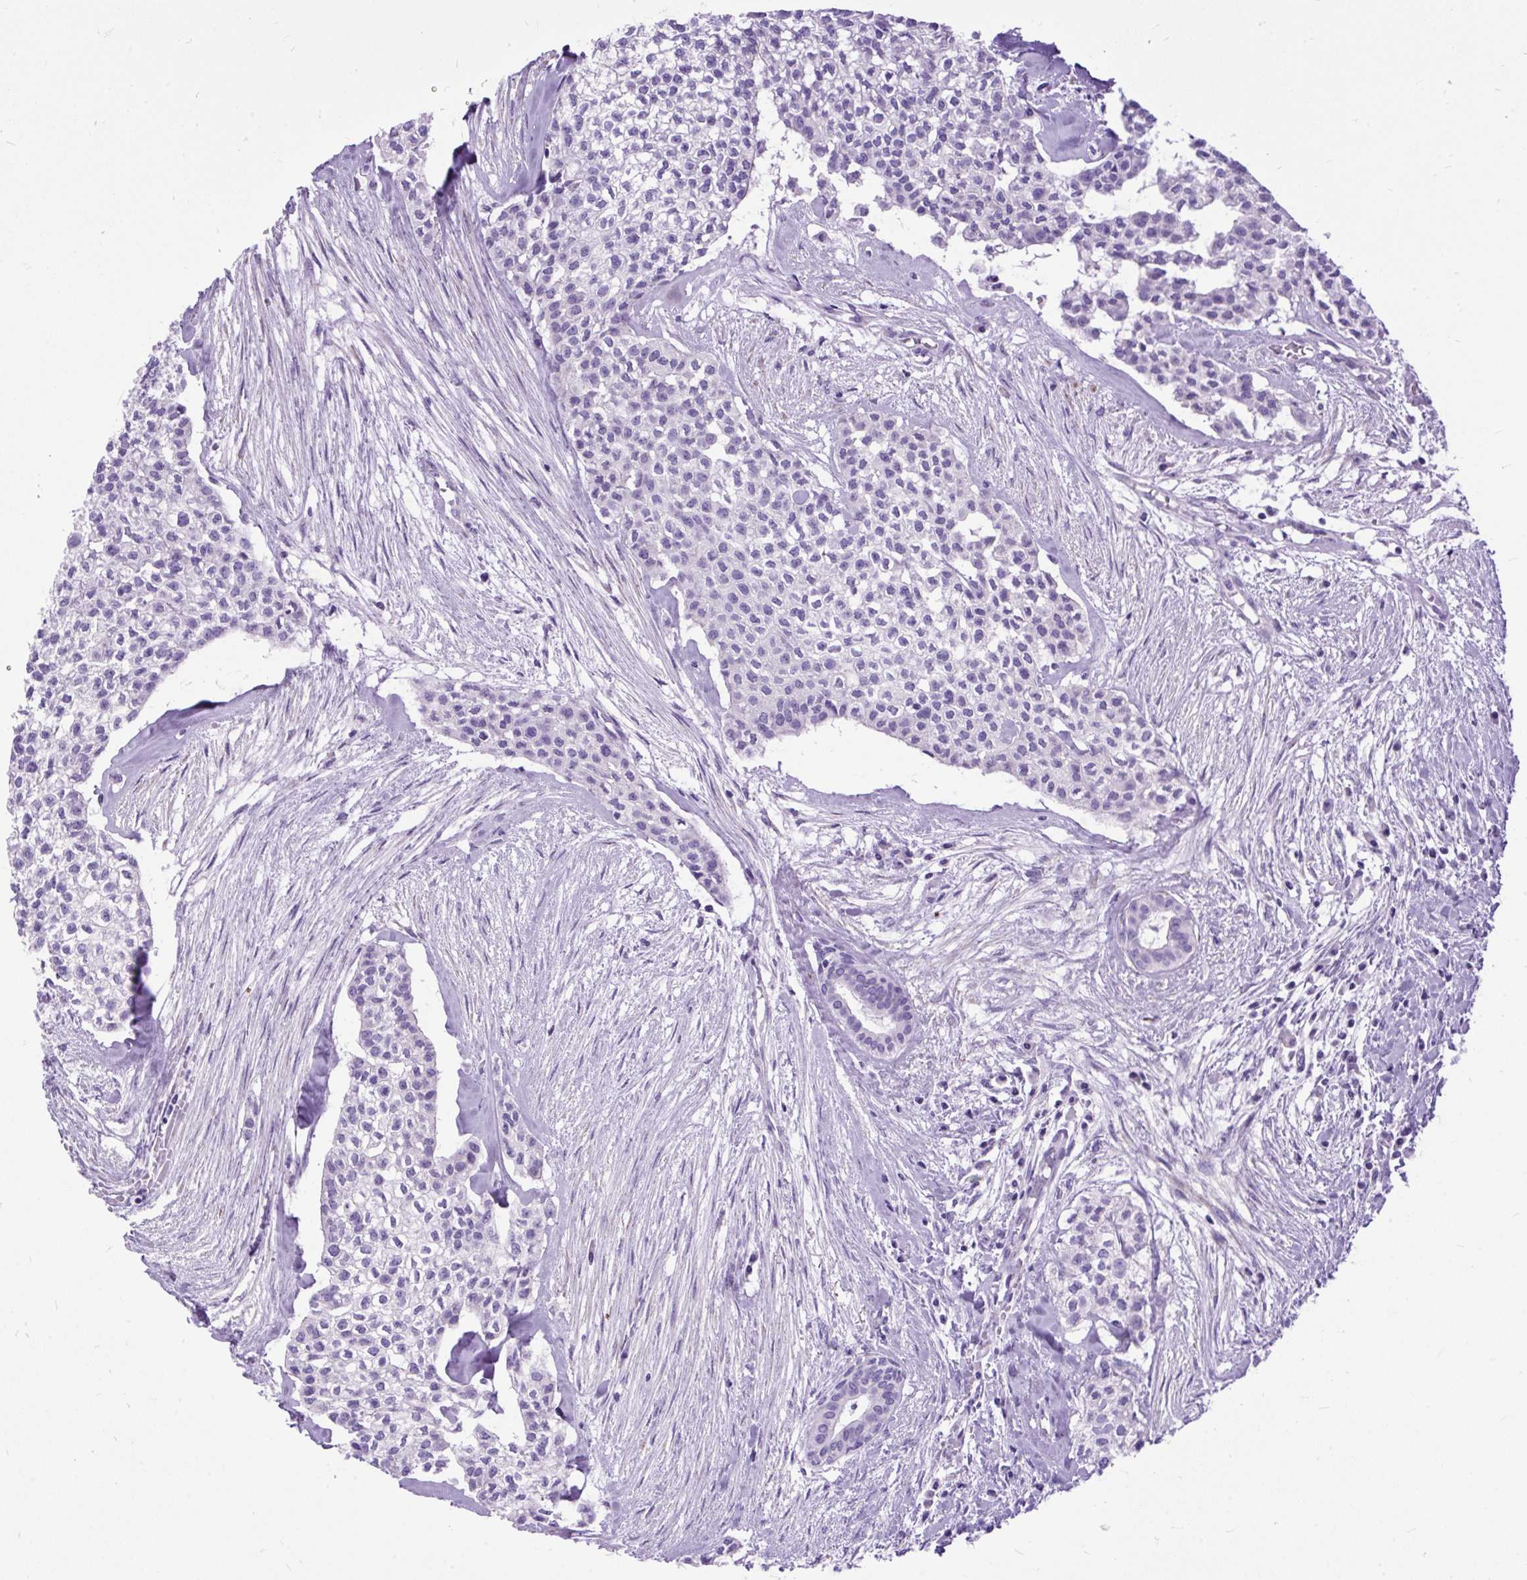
{"staining": {"intensity": "negative", "quantity": "none", "location": "none"}, "tissue": "head and neck cancer", "cell_type": "Tumor cells", "image_type": "cancer", "snomed": [{"axis": "morphology", "description": "Adenocarcinoma, NOS"}, {"axis": "topography", "description": "Head-Neck"}], "caption": "Histopathology image shows no protein positivity in tumor cells of adenocarcinoma (head and neck) tissue.", "gene": "ZNF256", "patient": {"sex": "male", "age": 81}}